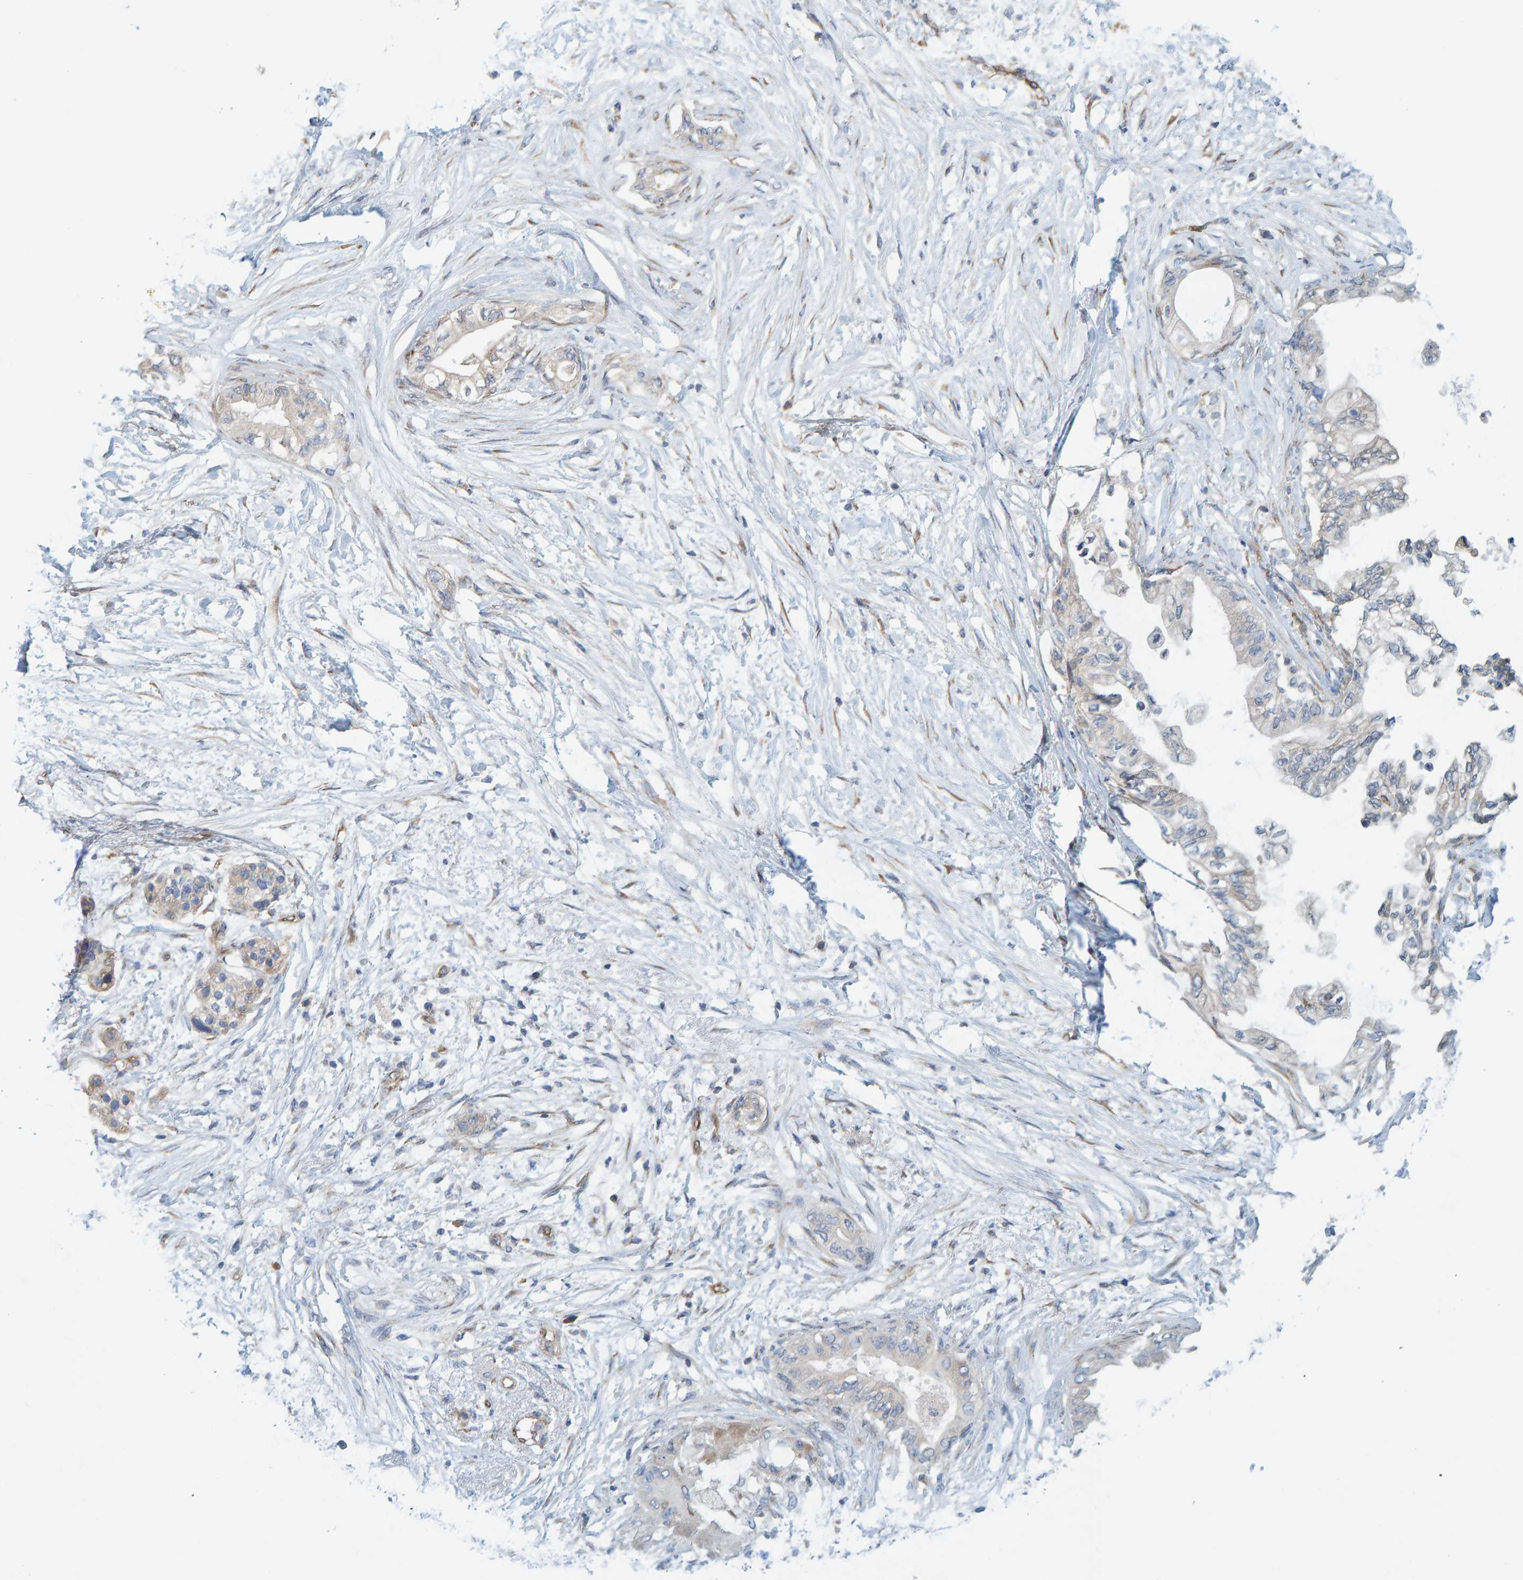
{"staining": {"intensity": "negative", "quantity": "none", "location": "none"}, "tissue": "pancreatic cancer", "cell_type": "Tumor cells", "image_type": "cancer", "snomed": [{"axis": "morphology", "description": "Normal tissue, NOS"}, {"axis": "morphology", "description": "Adenocarcinoma, NOS"}, {"axis": "topography", "description": "Pancreas"}, {"axis": "topography", "description": "Duodenum"}], "caption": "Pancreatic cancer (adenocarcinoma) stained for a protein using immunohistochemistry (IHC) exhibits no expression tumor cells.", "gene": "PRKD2", "patient": {"sex": "female", "age": 60}}